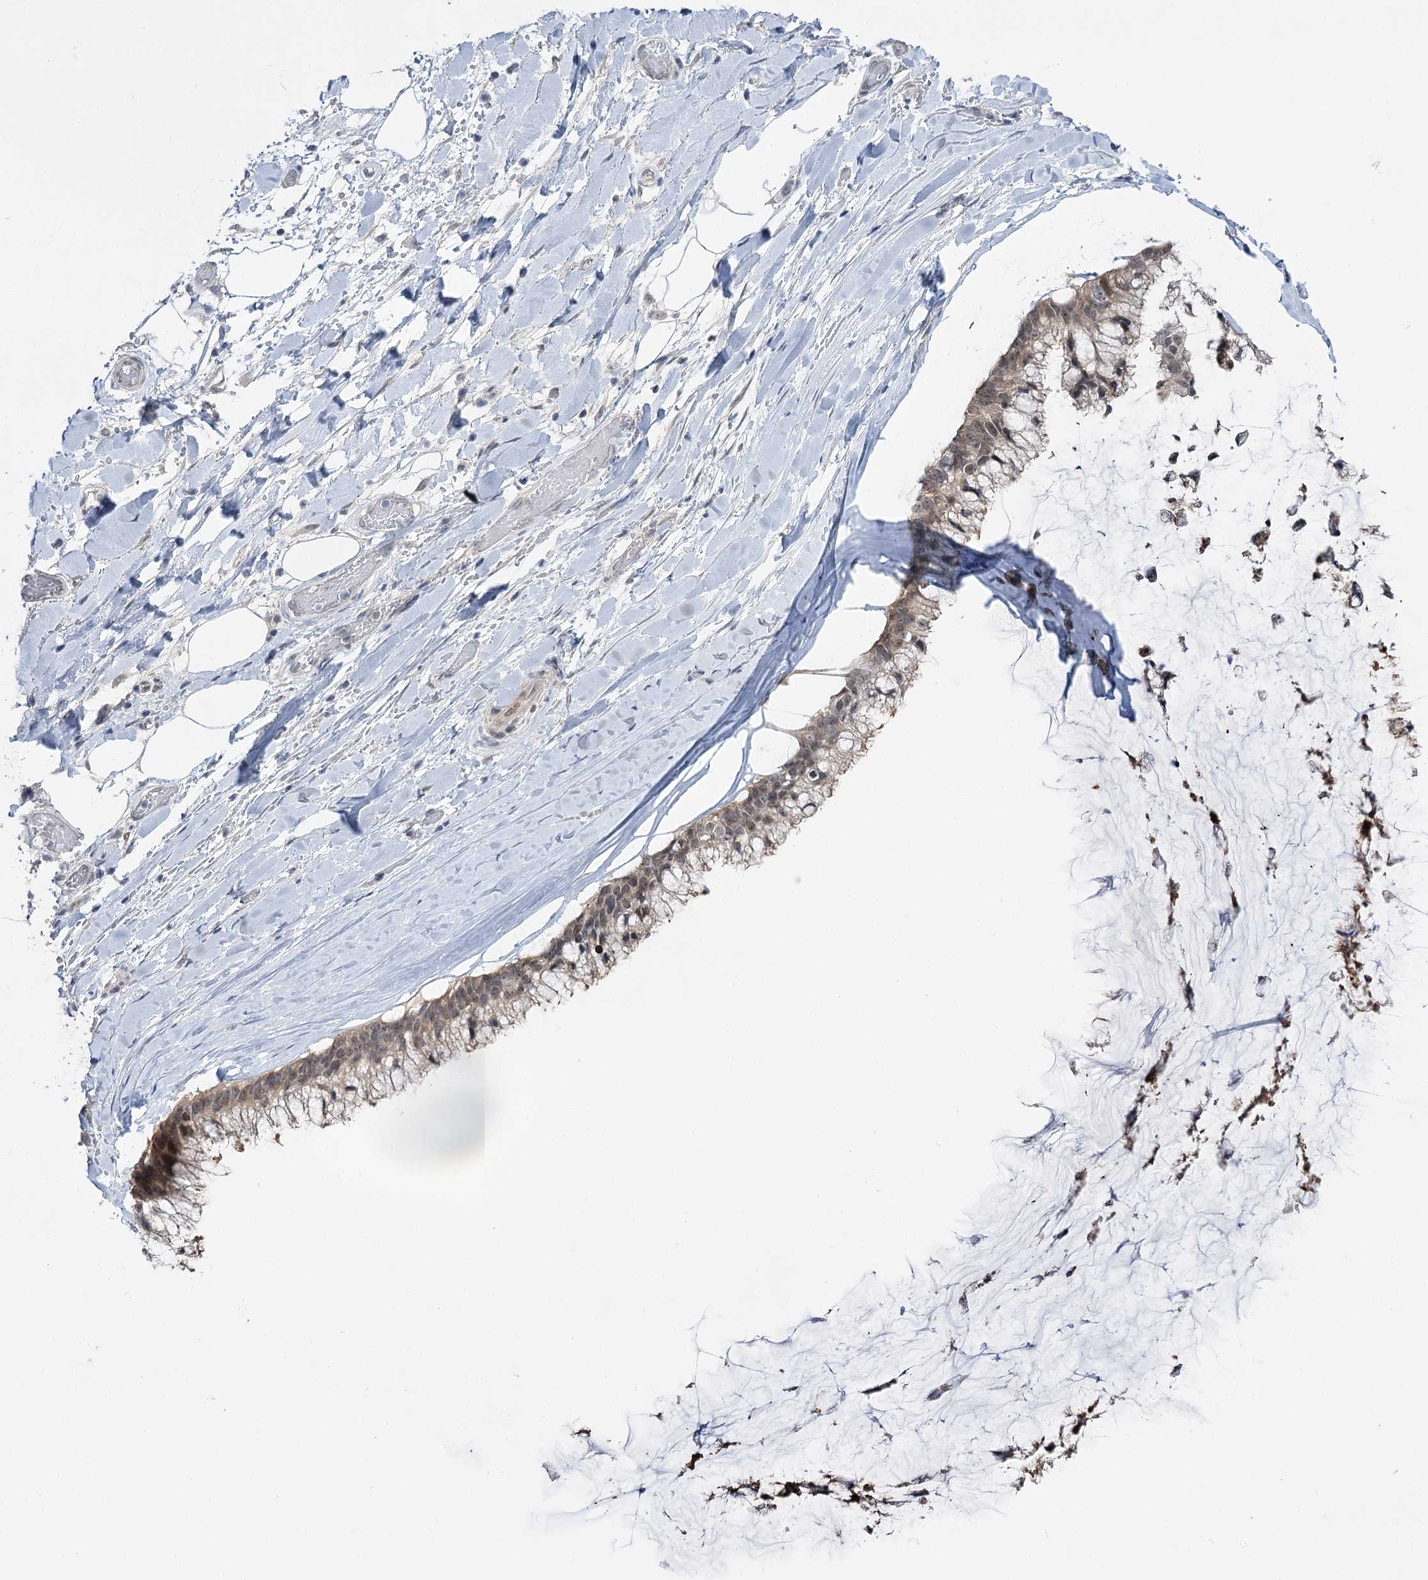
{"staining": {"intensity": "weak", "quantity": "<25%", "location": "cytoplasmic/membranous"}, "tissue": "ovarian cancer", "cell_type": "Tumor cells", "image_type": "cancer", "snomed": [{"axis": "morphology", "description": "Cystadenocarcinoma, mucinous, NOS"}, {"axis": "topography", "description": "Ovary"}], "caption": "High magnification brightfield microscopy of mucinous cystadenocarcinoma (ovarian) stained with DAB (3,3'-diaminobenzidine) (brown) and counterstained with hematoxylin (blue): tumor cells show no significant staining.", "gene": "PHYHIPL", "patient": {"sex": "female", "age": 39}}